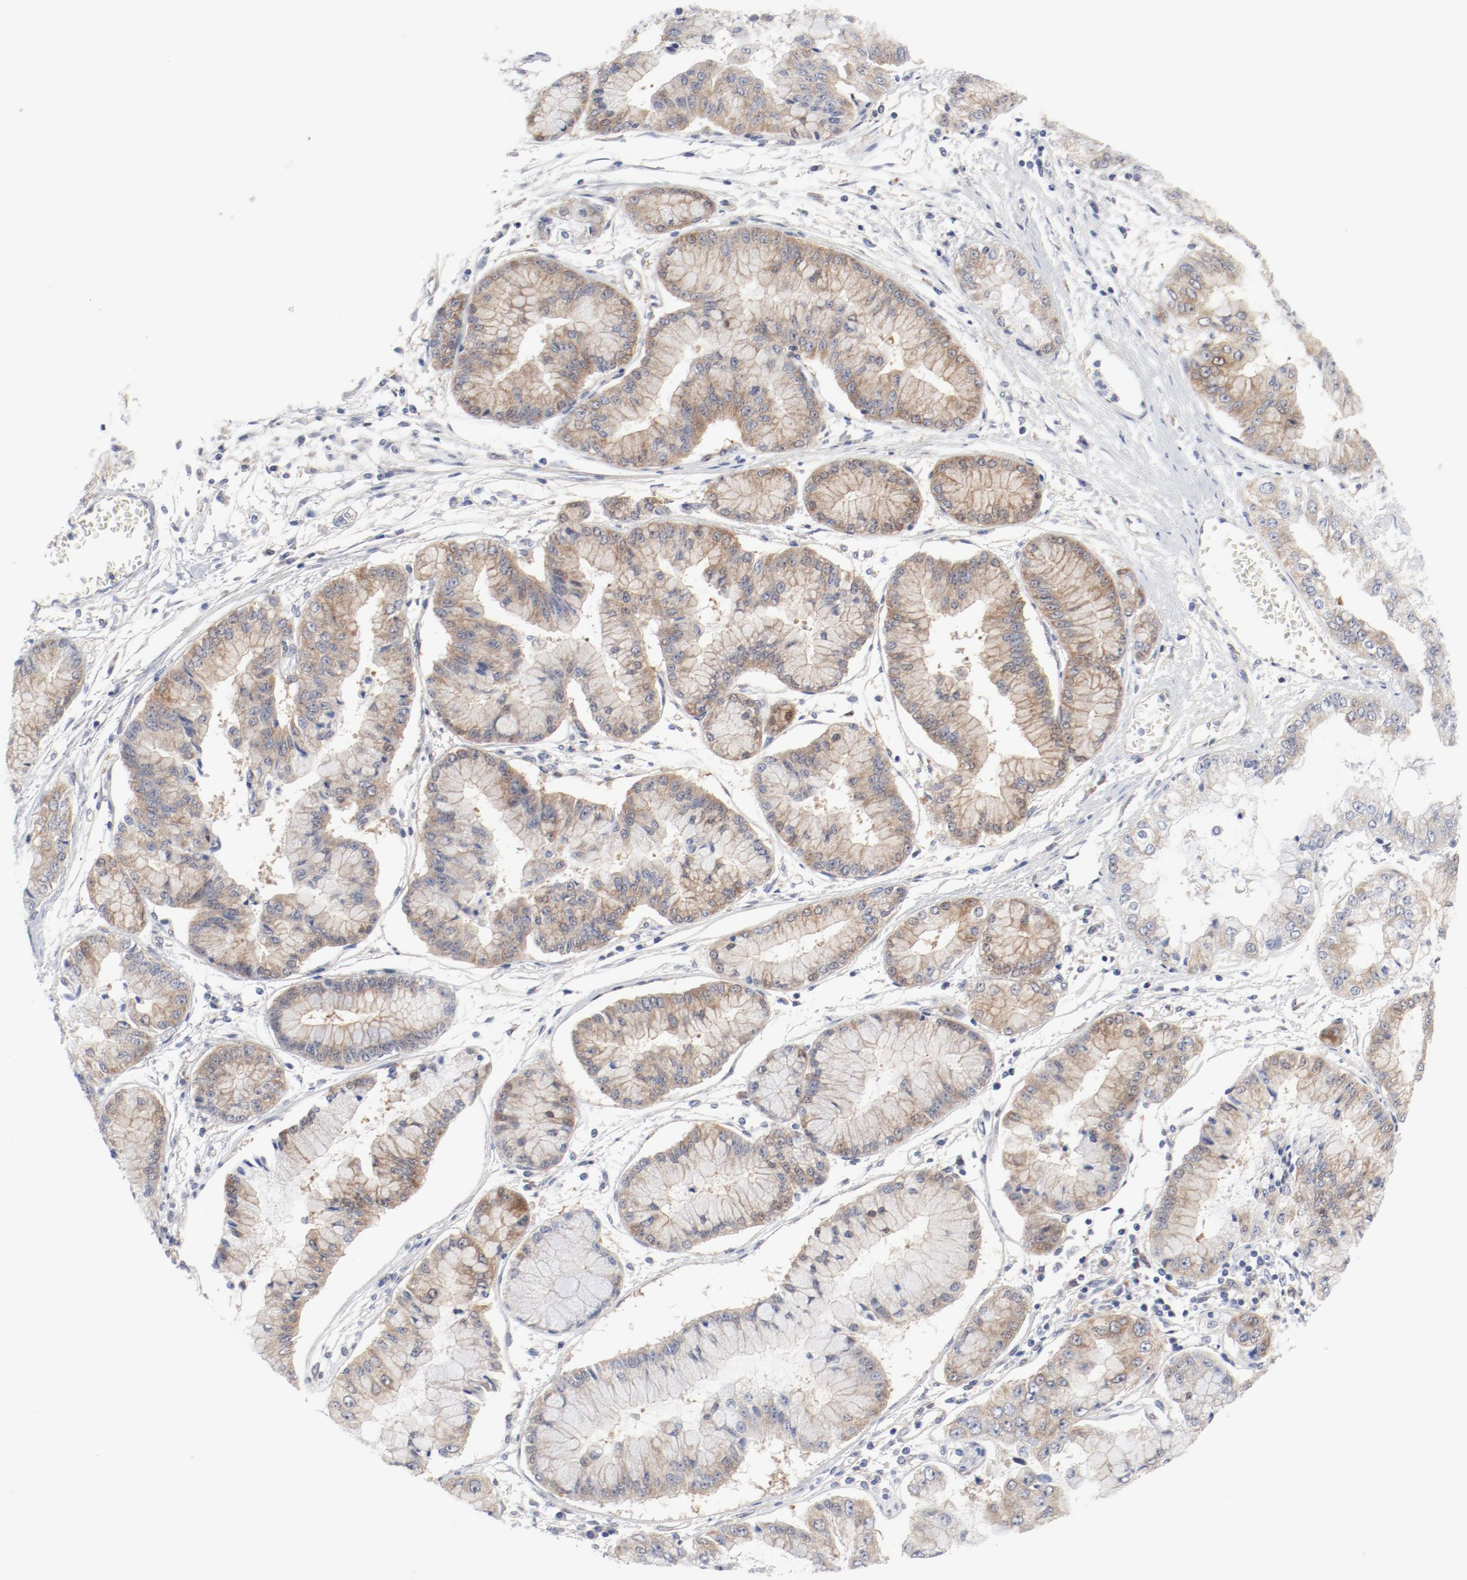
{"staining": {"intensity": "weak", "quantity": ">75%", "location": "cytoplasmic/membranous"}, "tissue": "liver cancer", "cell_type": "Tumor cells", "image_type": "cancer", "snomed": [{"axis": "morphology", "description": "Cholangiocarcinoma"}, {"axis": "topography", "description": "Liver"}], "caption": "A high-resolution image shows immunohistochemistry staining of liver cancer, which shows weak cytoplasmic/membranous staining in approximately >75% of tumor cells. Using DAB (brown) and hematoxylin (blue) stains, captured at high magnification using brightfield microscopy.", "gene": "BAD", "patient": {"sex": "female", "age": 79}}